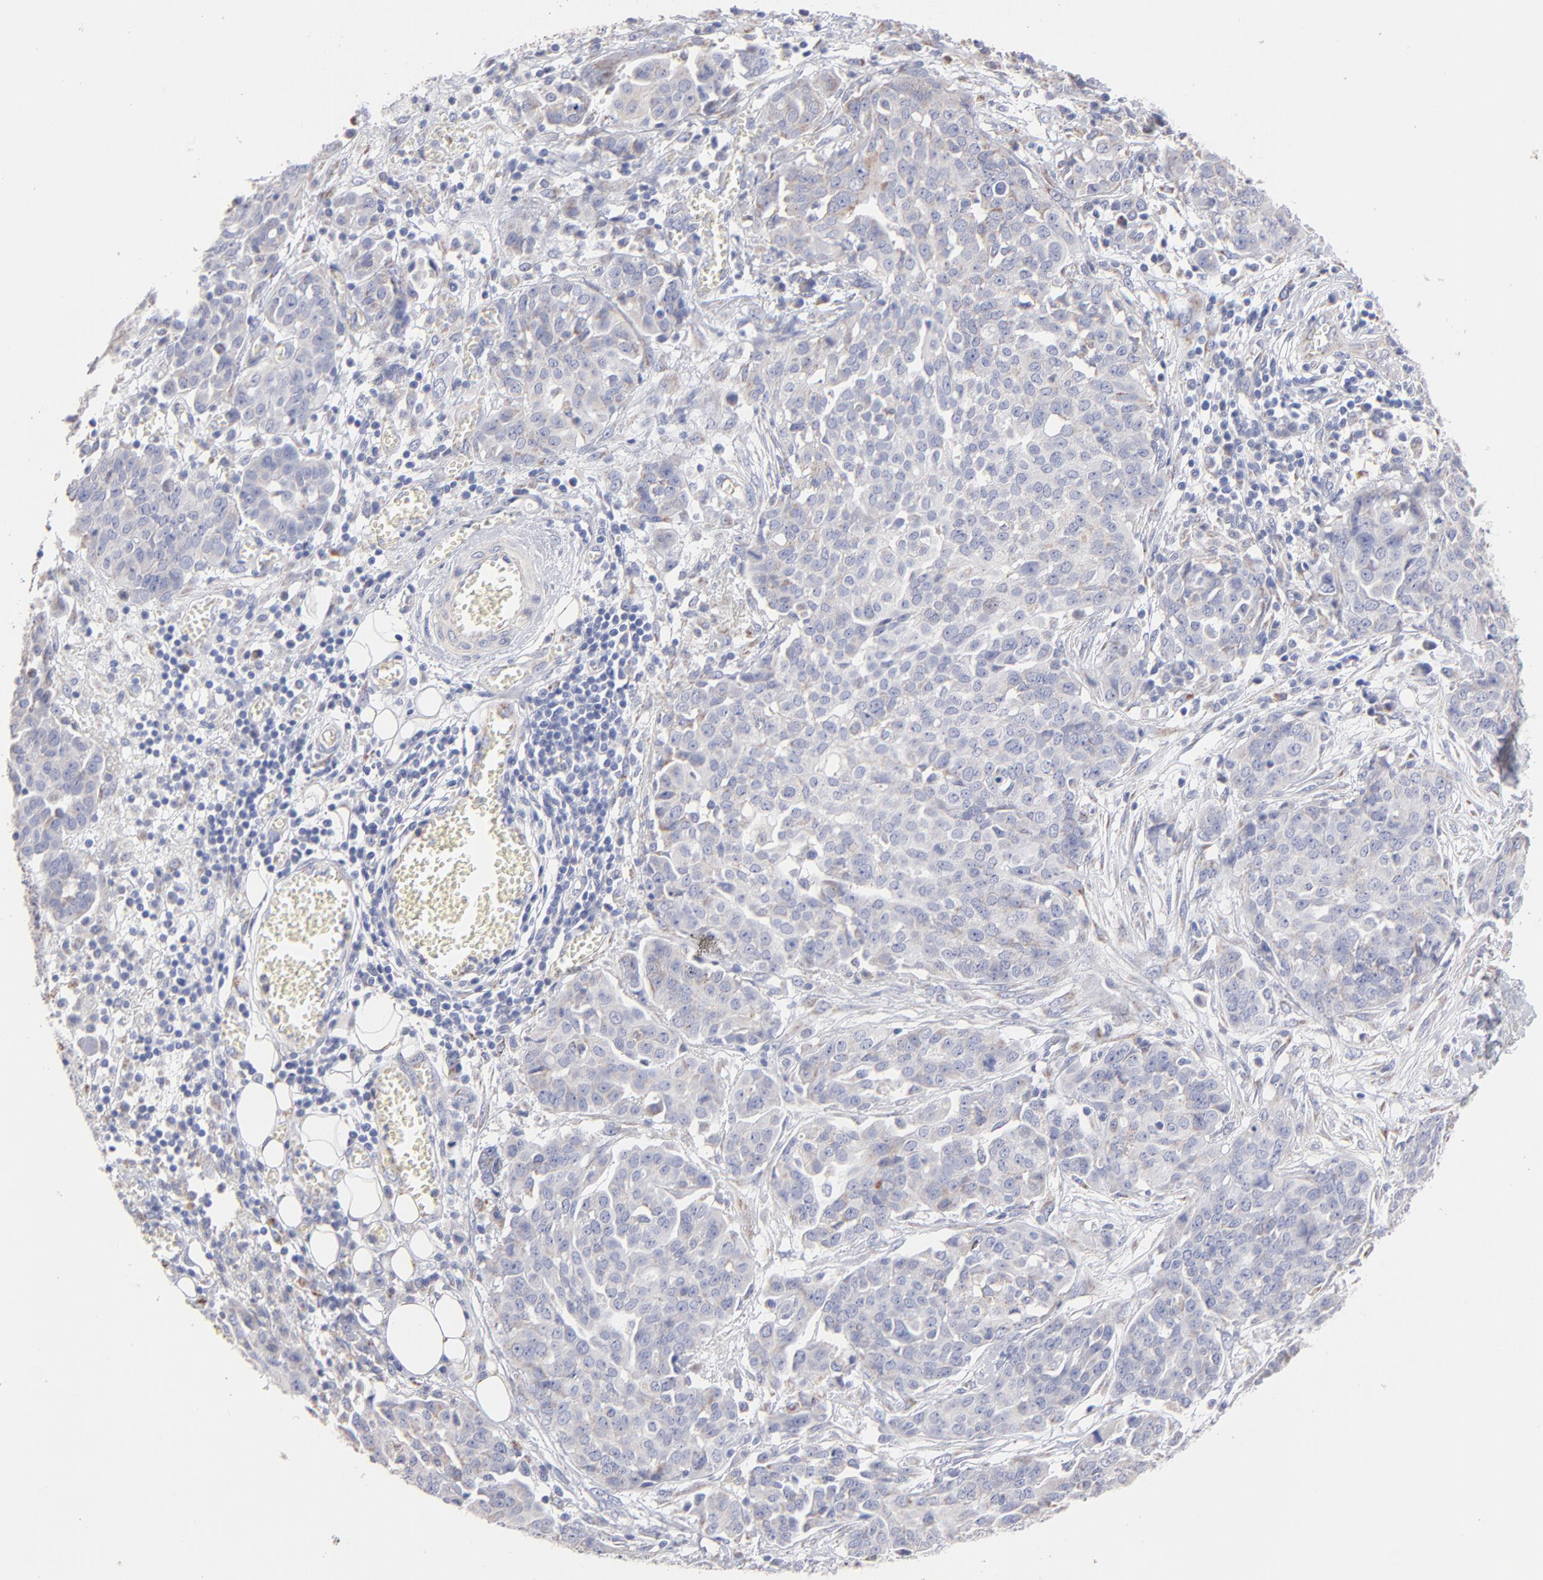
{"staining": {"intensity": "weak", "quantity": "25%-75%", "location": "cytoplasmic/membranous"}, "tissue": "ovarian cancer", "cell_type": "Tumor cells", "image_type": "cancer", "snomed": [{"axis": "morphology", "description": "Cystadenocarcinoma, serous, NOS"}, {"axis": "topography", "description": "Soft tissue"}, {"axis": "topography", "description": "Ovary"}], "caption": "Protein staining by immunohistochemistry (IHC) reveals weak cytoplasmic/membranous staining in approximately 25%-75% of tumor cells in ovarian cancer.", "gene": "TST", "patient": {"sex": "female", "age": 57}}